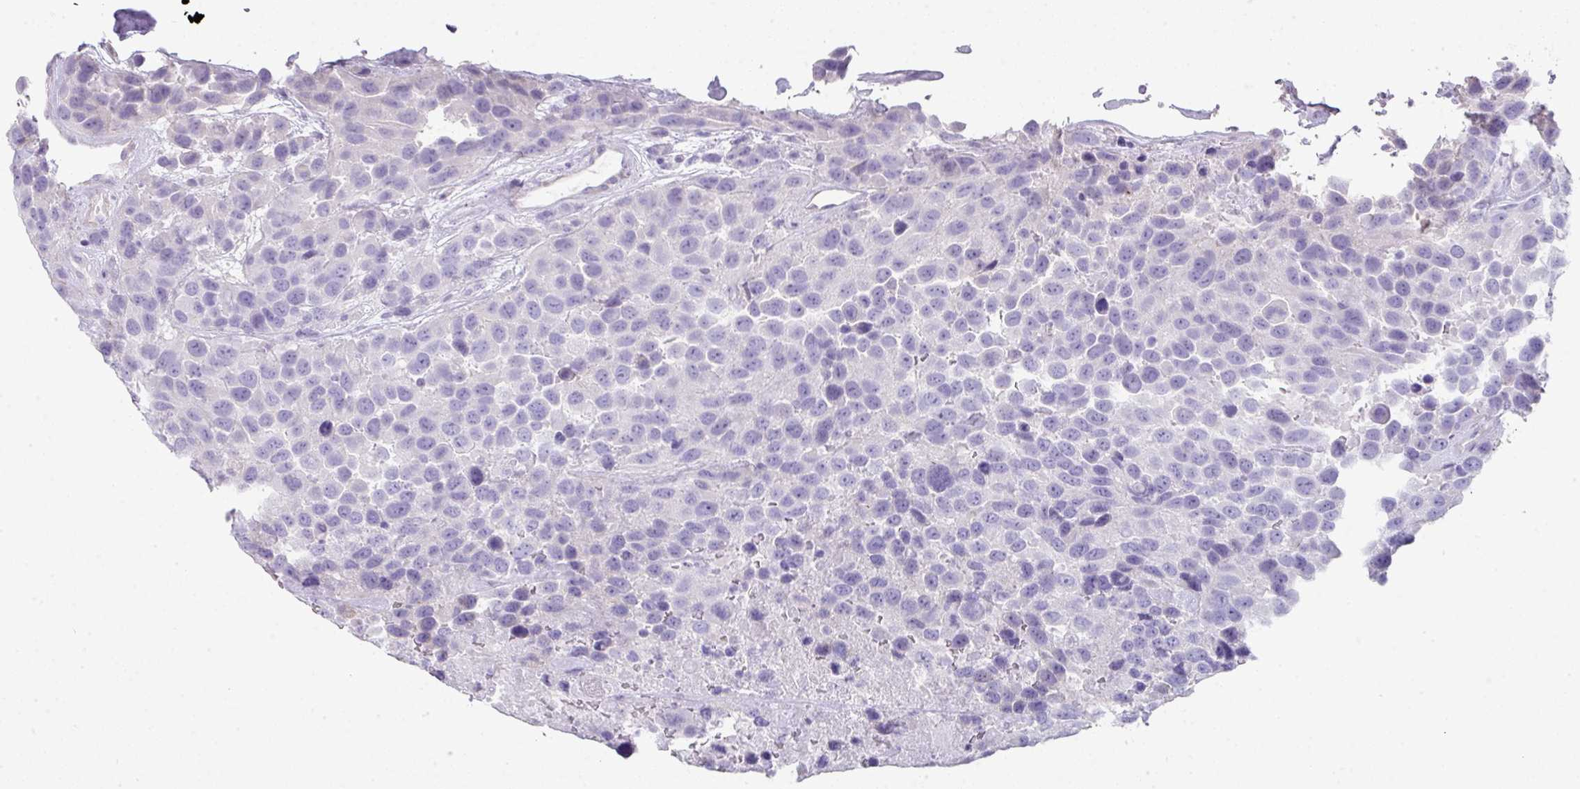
{"staining": {"intensity": "negative", "quantity": "none", "location": "none"}, "tissue": "urothelial cancer", "cell_type": "Tumor cells", "image_type": "cancer", "snomed": [{"axis": "morphology", "description": "Urothelial carcinoma, High grade"}, {"axis": "topography", "description": "Urinary bladder"}], "caption": "High-grade urothelial carcinoma stained for a protein using IHC displays no positivity tumor cells.", "gene": "GLI4", "patient": {"sex": "female", "age": 70}}